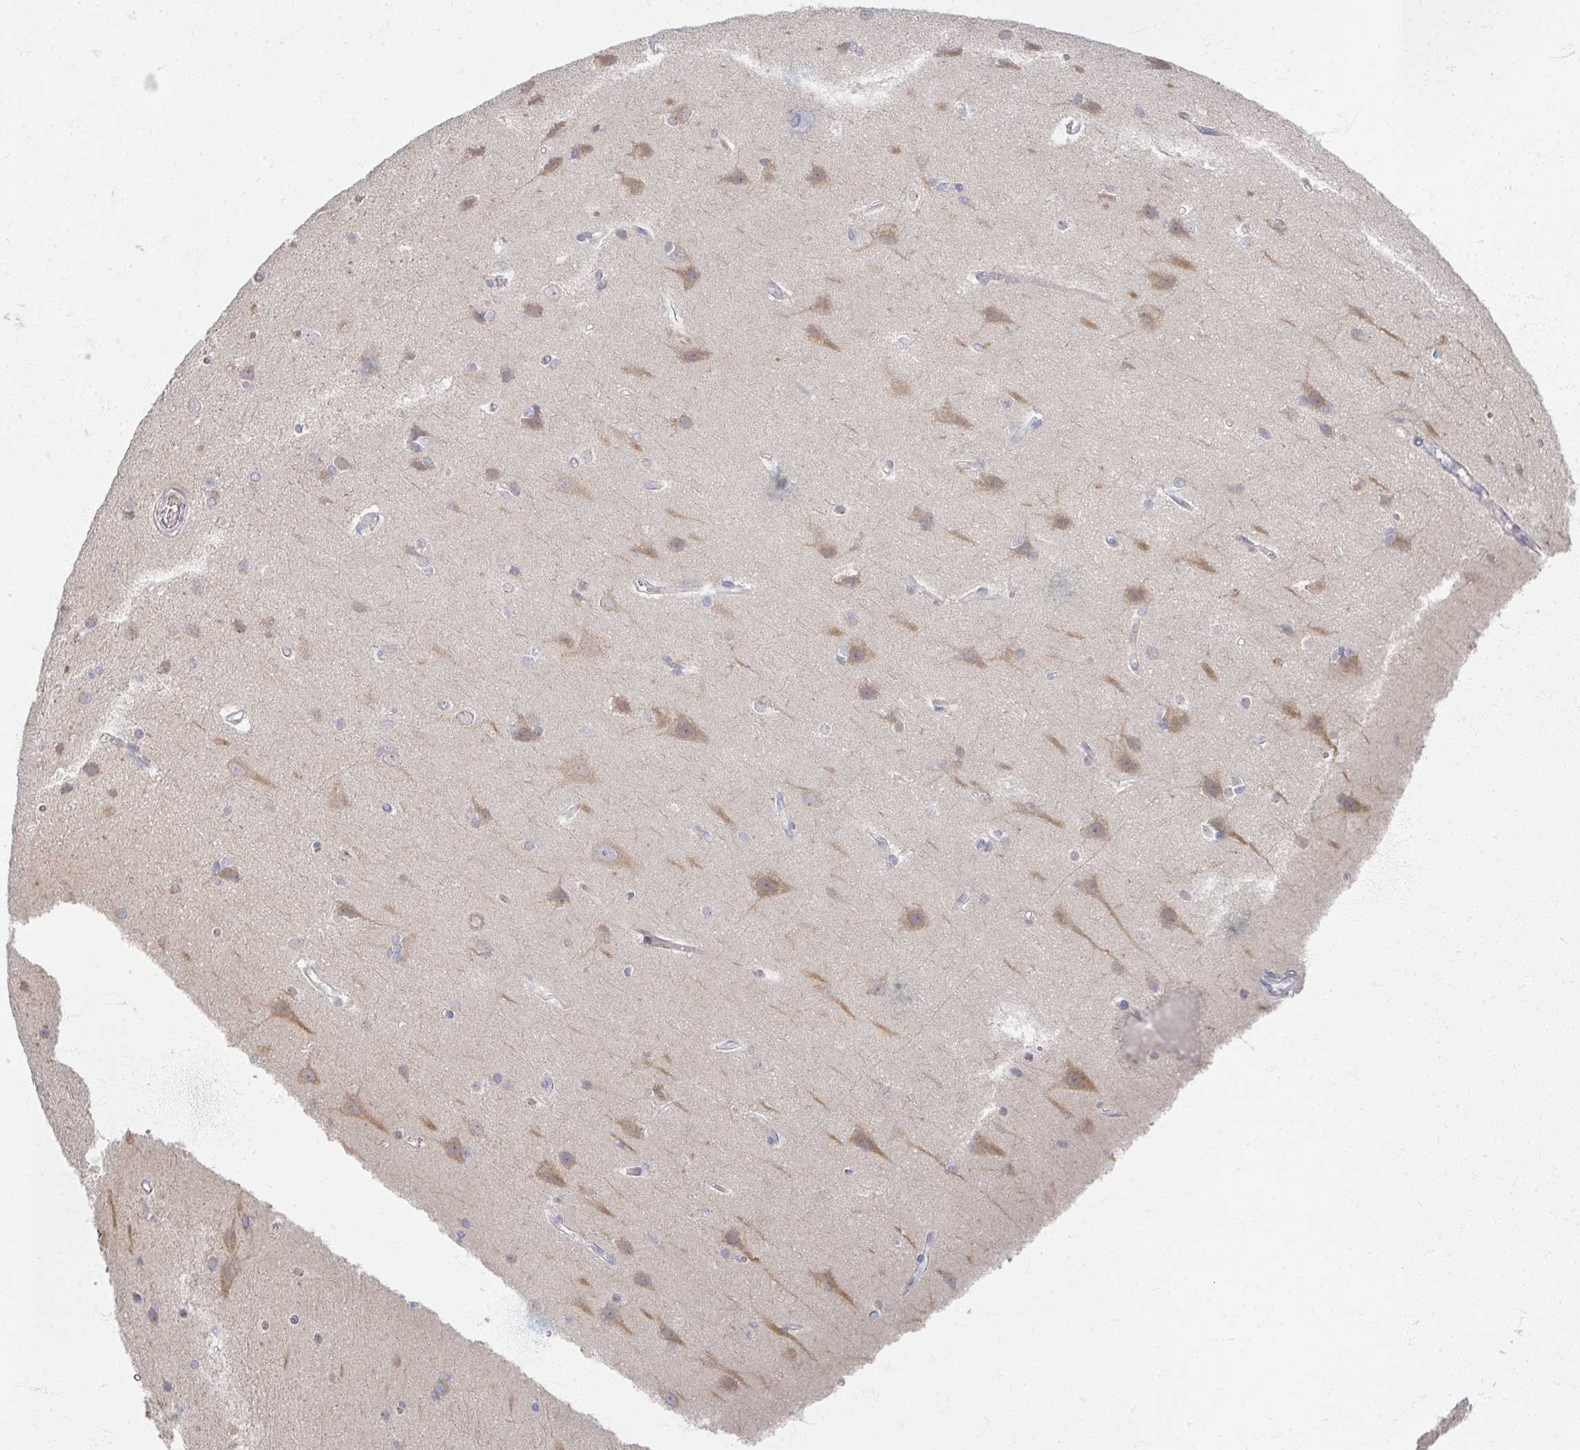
{"staining": {"intensity": "negative", "quantity": "none", "location": "none"}, "tissue": "cerebral cortex", "cell_type": "Endothelial cells", "image_type": "normal", "snomed": [{"axis": "morphology", "description": "Normal tissue, NOS"}, {"axis": "topography", "description": "Cerebral cortex"}], "caption": "Immunohistochemistry (IHC) photomicrograph of benign cerebral cortex: human cerebral cortex stained with DAB reveals no significant protein expression in endothelial cells. (DAB (3,3'-diaminobenzidine) immunohistochemistry visualized using brightfield microscopy, high magnification).", "gene": "TTYH3", "patient": {"sex": "male", "age": 37}}